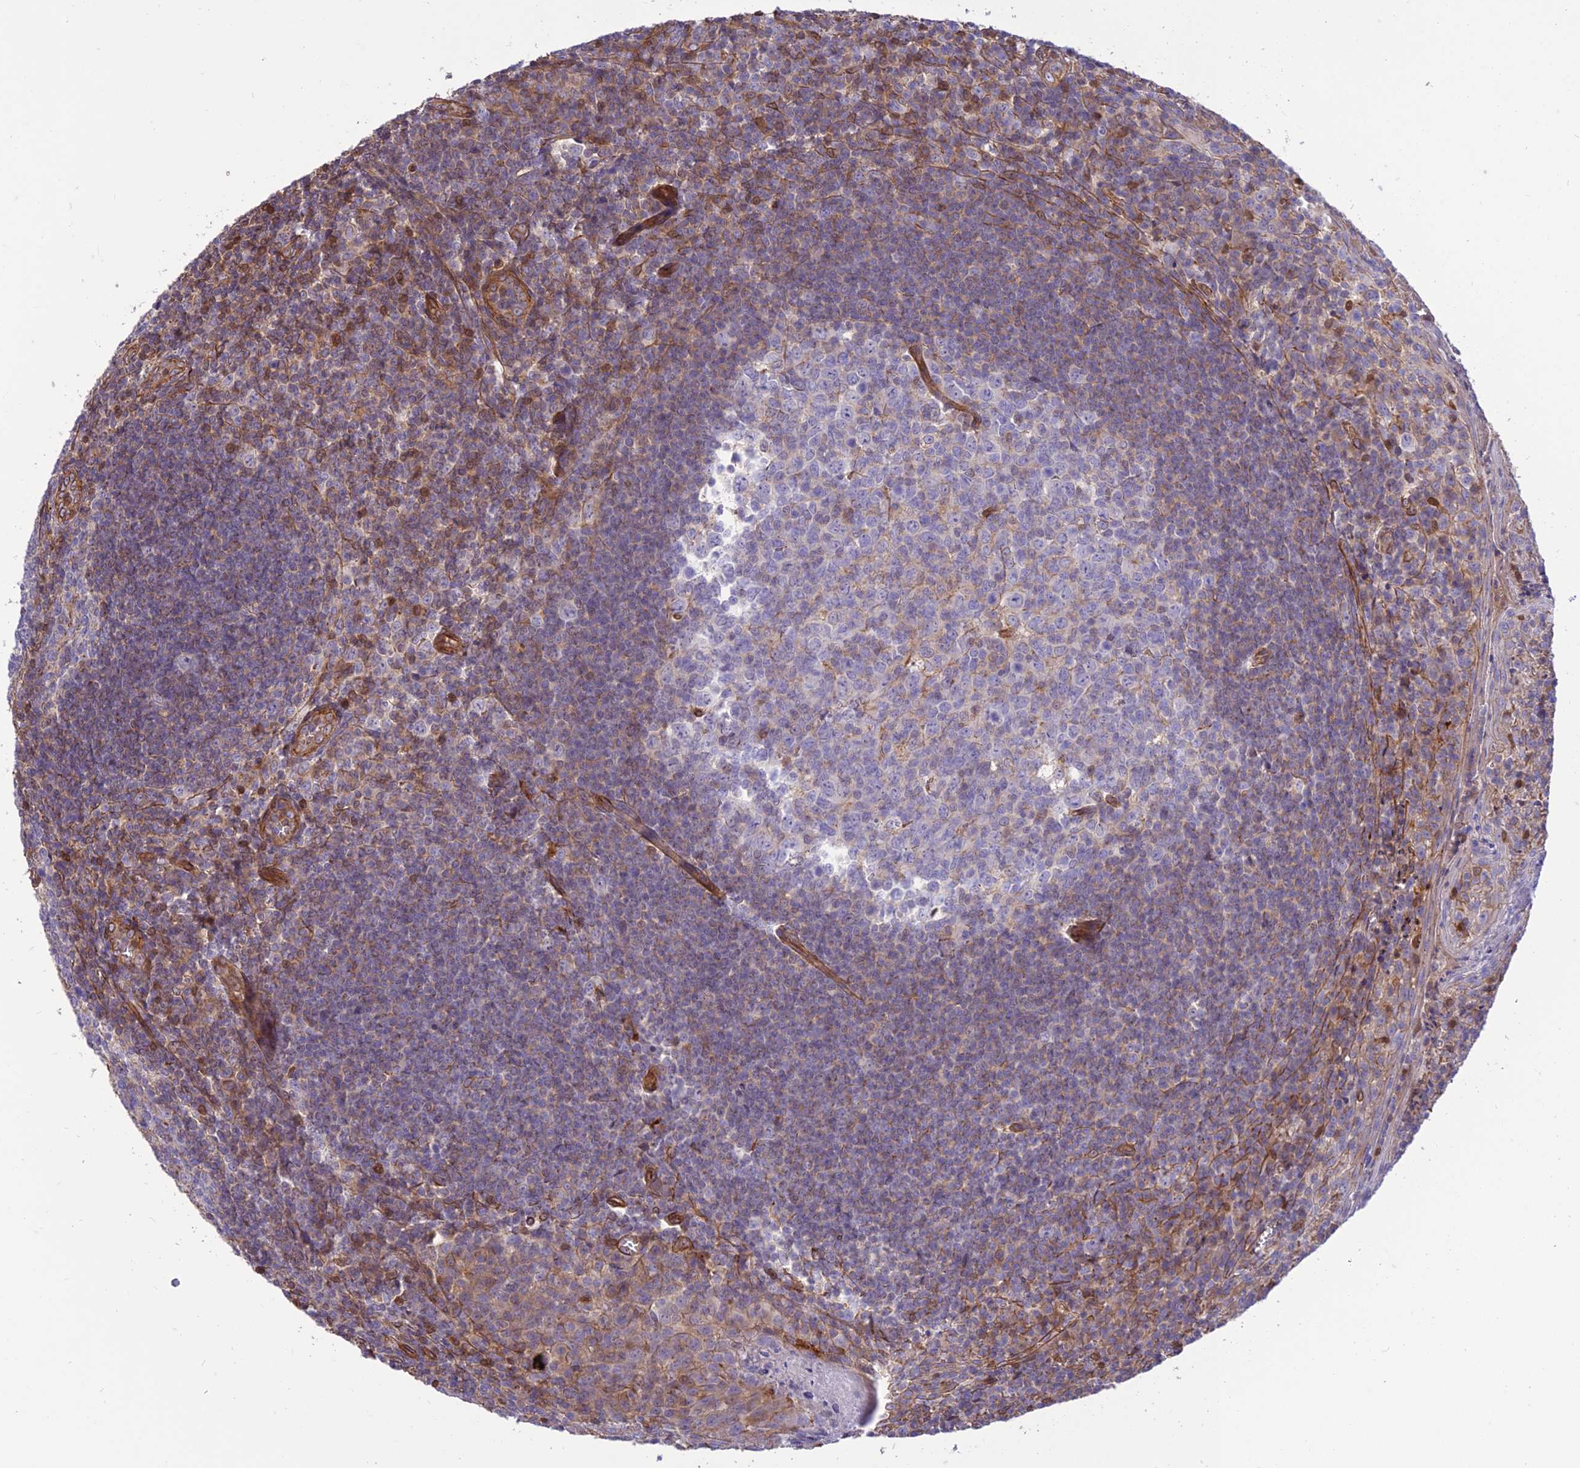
{"staining": {"intensity": "negative", "quantity": "none", "location": "none"}, "tissue": "tonsil", "cell_type": "Germinal center cells", "image_type": "normal", "snomed": [{"axis": "morphology", "description": "Normal tissue, NOS"}, {"axis": "topography", "description": "Tonsil"}], "caption": "Immunohistochemical staining of normal tonsil exhibits no significant staining in germinal center cells.", "gene": "HPSE2", "patient": {"sex": "male", "age": 27}}